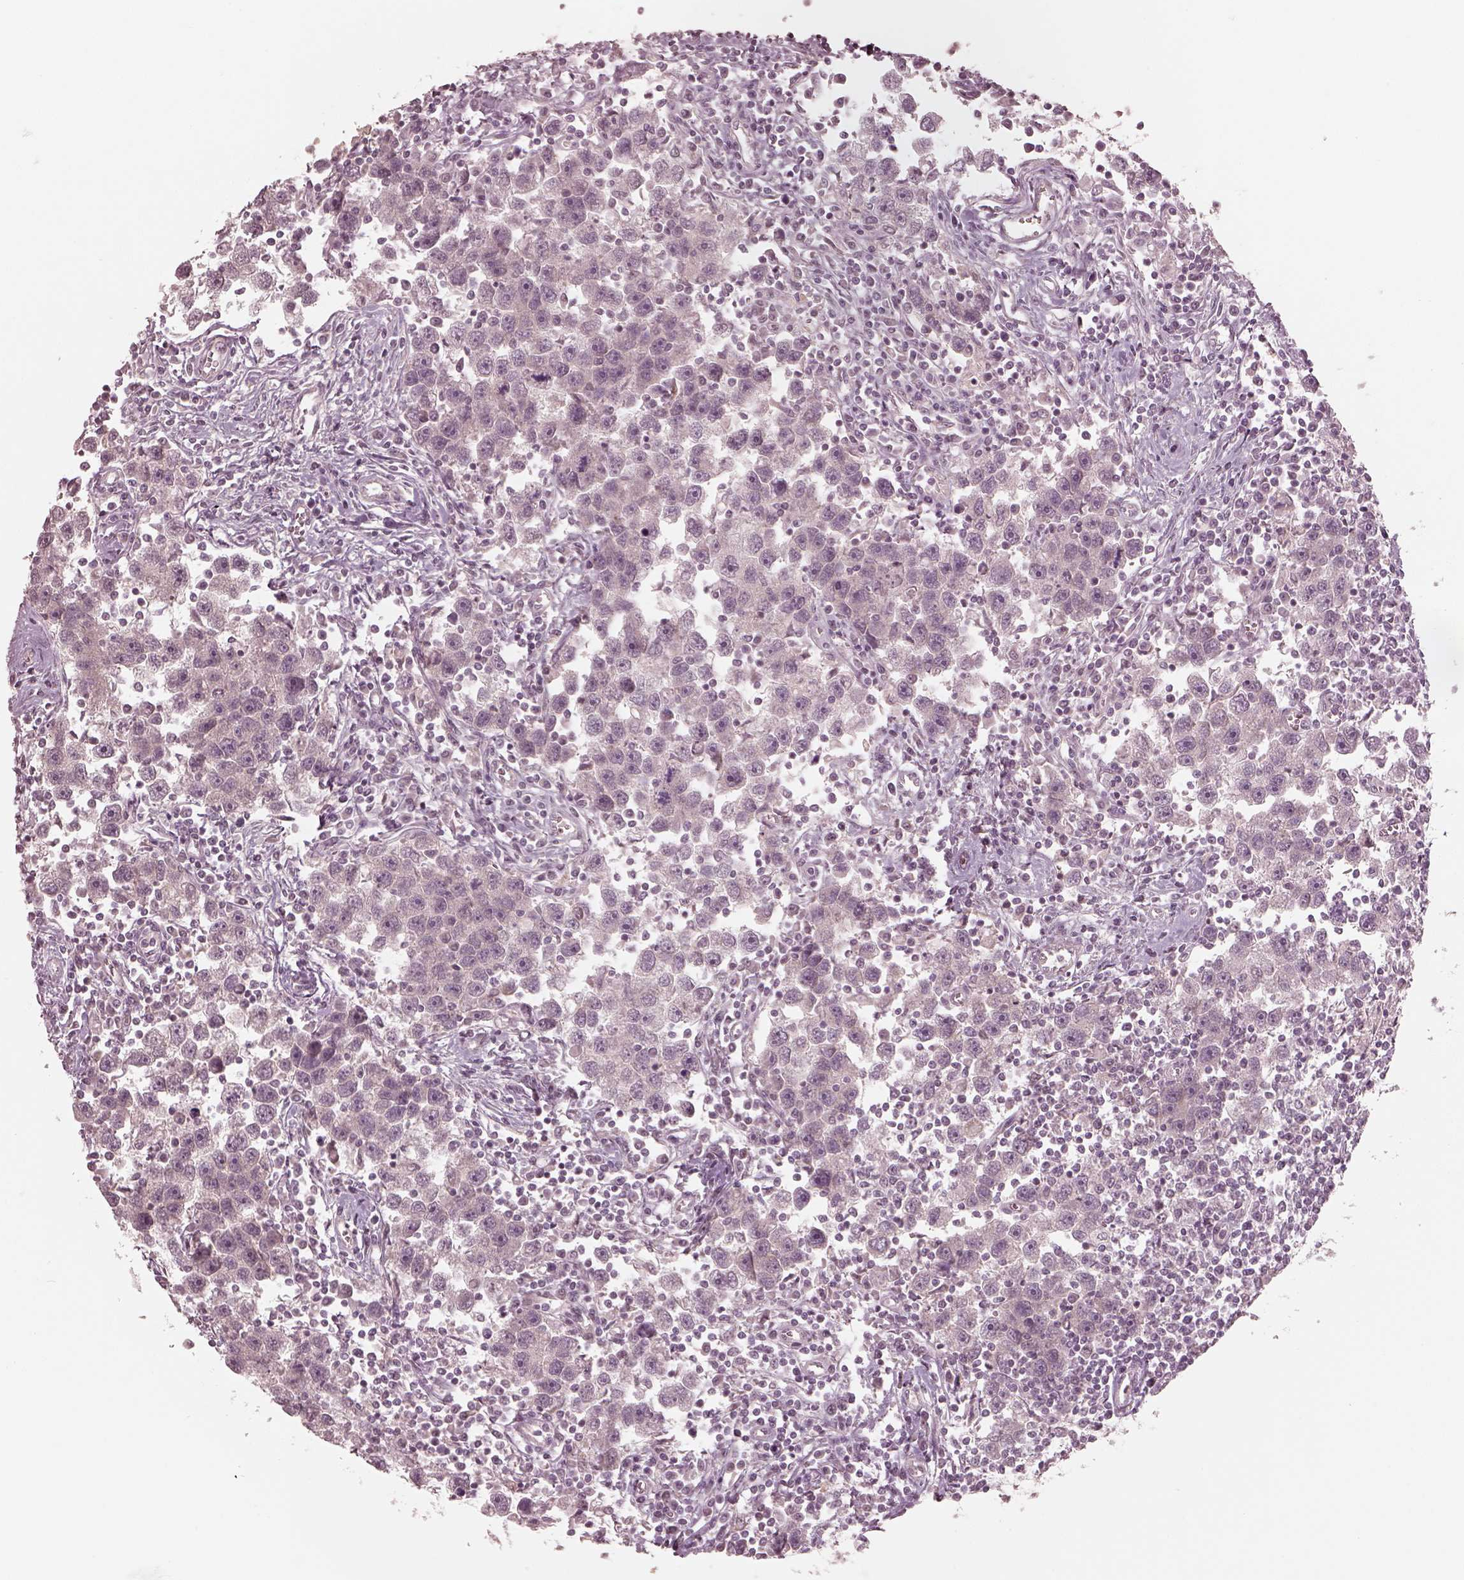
{"staining": {"intensity": "negative", "quantity": "none", "location": "none"}, "tissue": "testis cancer", "cell_type": "Tumor cells", "image_type": "cancer", "snomed": [{"axis": "morphology", "description": "Seminoma, NOS"}, {"axis": "topography", "description": "Testis"}], "caption": "High power microscopy micrograph of an immunohistochemistry photomicrograph of testis cancer (seminoma), revealing no significant staining in tumor cells.", "gene": "IQCB1", "patient": {"sex": "male", "age": 30}}